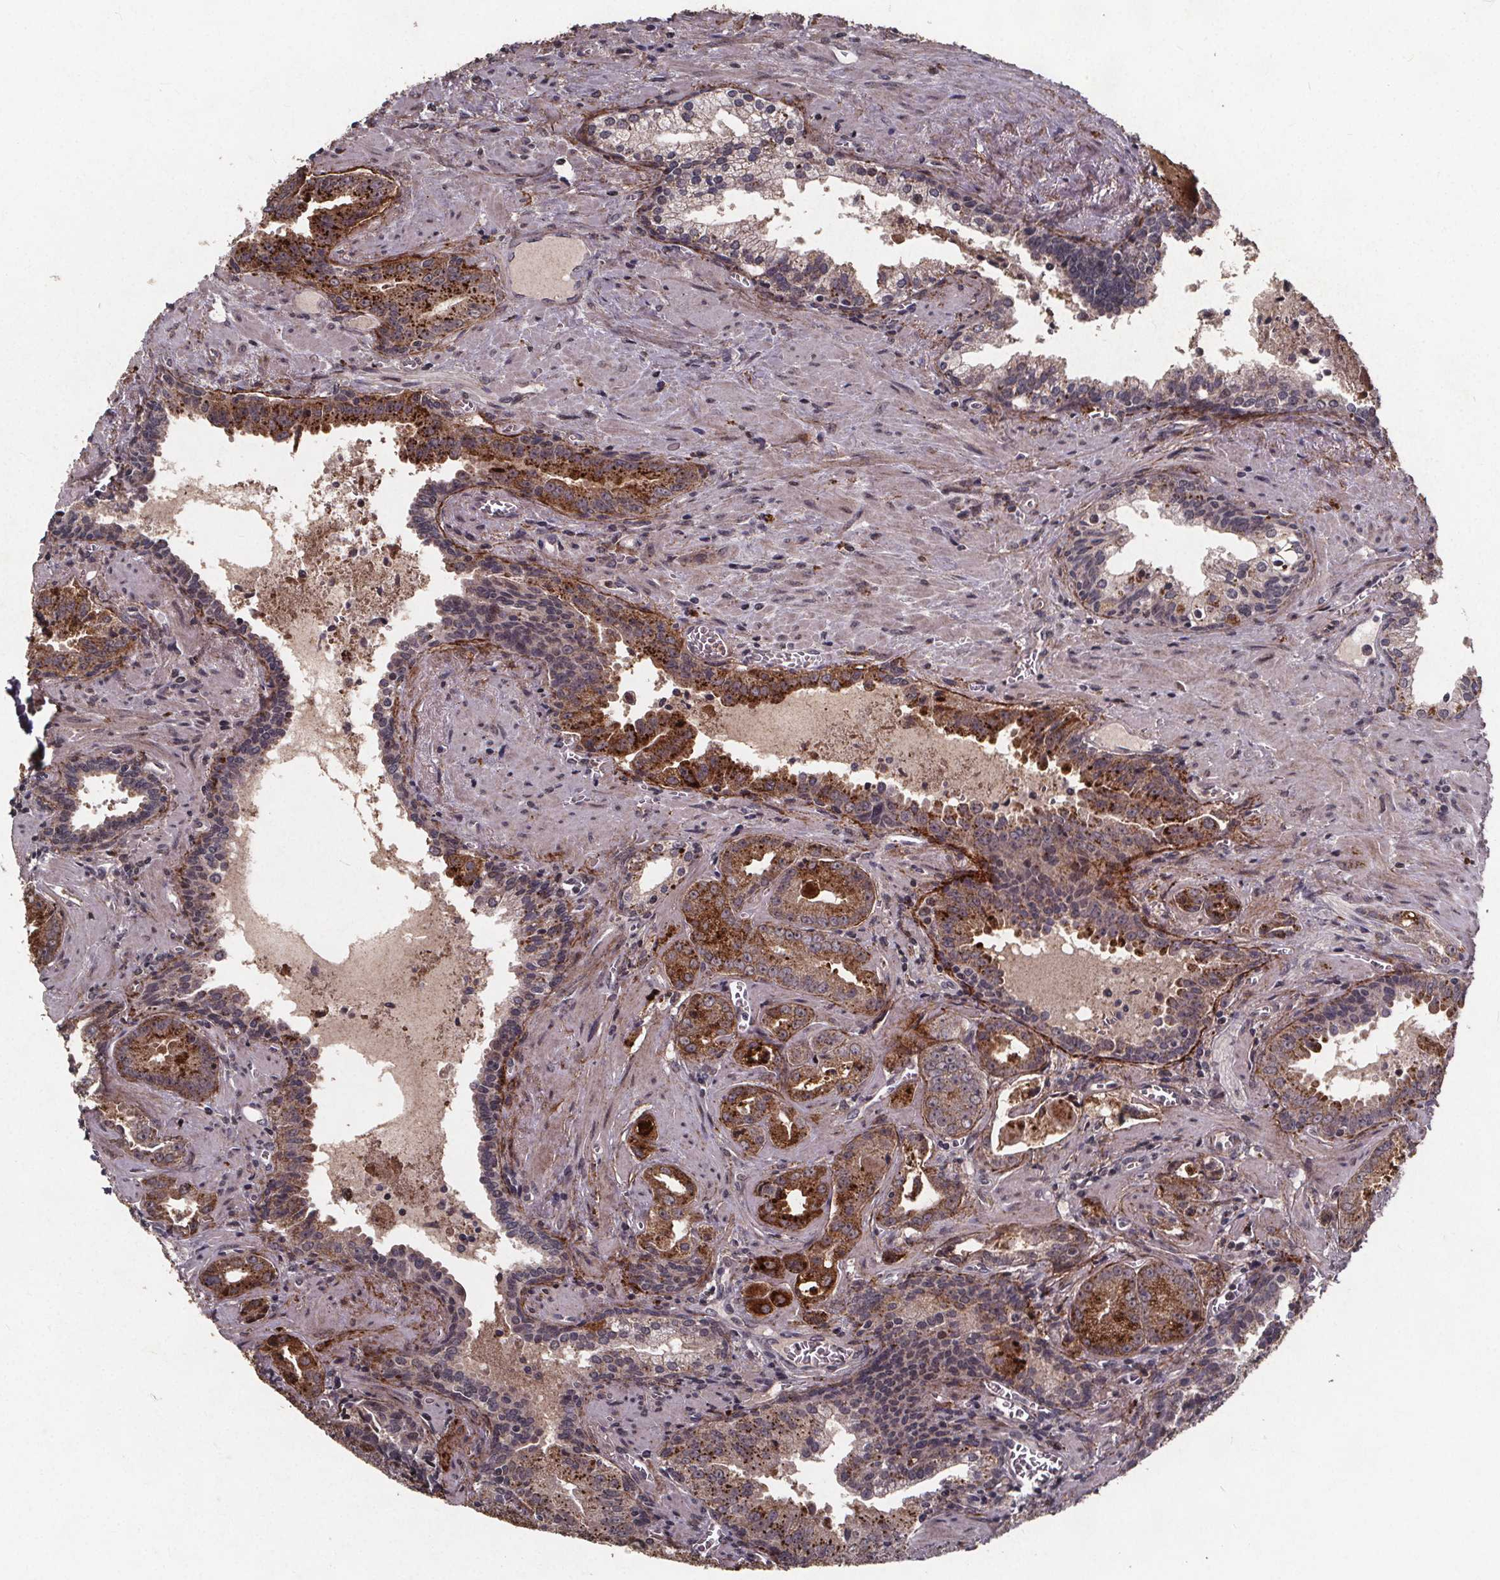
{"staining": {"intensity": "strong", "quantity": "<25%", "location": "cytoplasmic/membranous"}, "tissue": "prostate cancer", "cell_type": "Tumor cells", "image_type": "cancer", "snomed": [{"axis": "morphology", "description": "Adenocarcinoma, High grade"}, {"axis": "topography", "description": "Prostate"}], "caption": "An image of human prostate cancer (high-grade adenocarcinoma) stained for a protein demonstrates strong cytoplasmic/membranous brown staining in tumor cells.", "gene": "GPX3", "patient": {"sex": "male", "age": 68}}